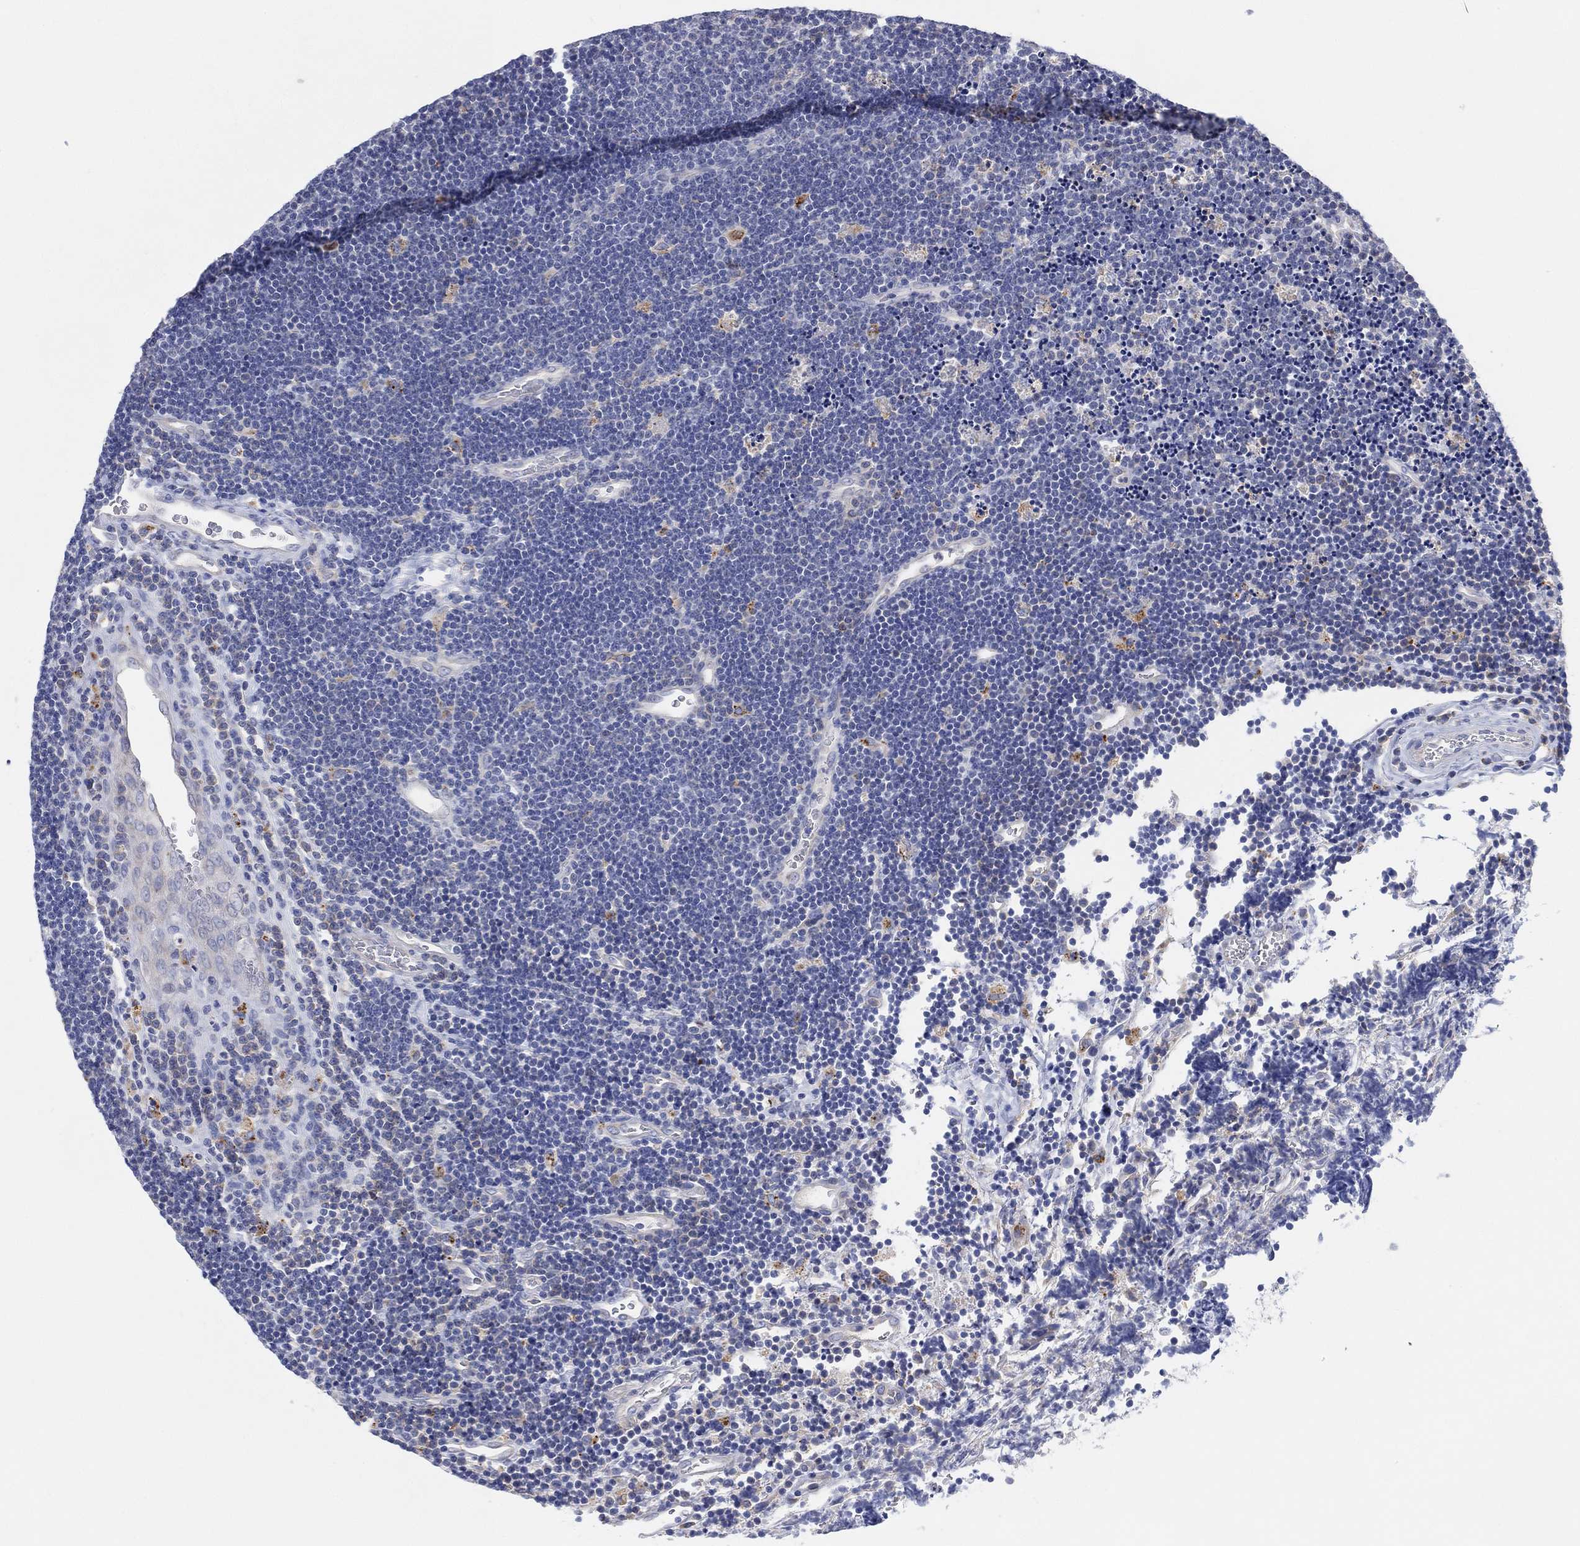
{"staining": {"intensity": "negative", "quantity": "none", "location": "none"}, "tissue": "lymphoma", "cell_type": "Tumor cells", "image_type": "cancer", "snomed": [{"axis": "morphology", "description": "Malignant lymphoma, non-Hodgkin's type, Low grade"}, {"axis": "topography", "description": "Brain"}], "caption": "Protein analysis of low-grade malignant lymphoma, non-Hodgkin's type shows no significant positivity in tumor cells.", "gene": "GALNS", "patient": {"sex": "female", "age": 66}}